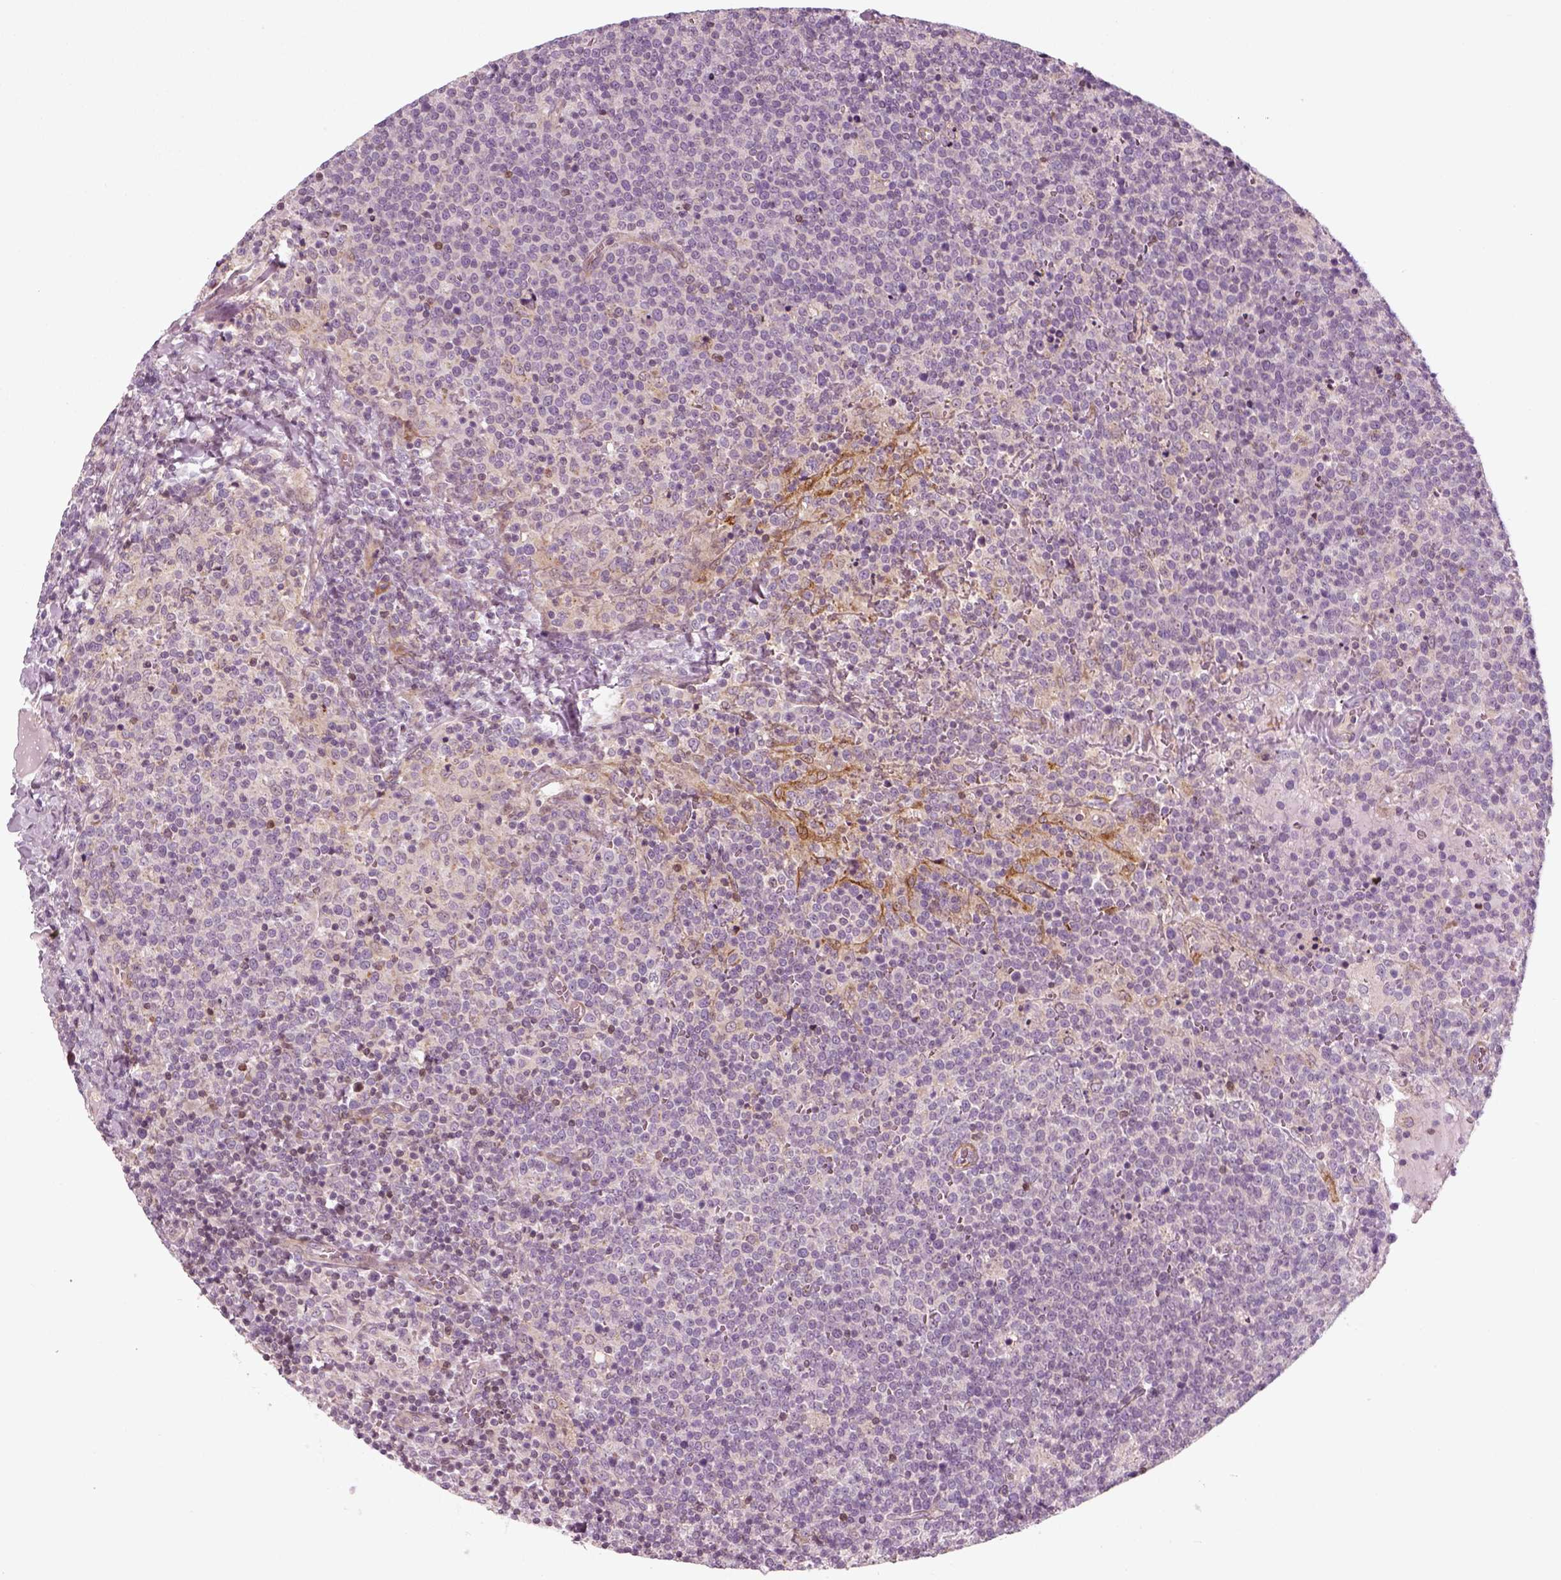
{"staining": {"intensity": "negative", "quantity": "none", "location": "none"}, "tissue": "lymphoma", "cell_type": "Tumor cells", "image_type": "cancer", "snomed": [{"axis": "morphology", "description": "Malignant lymphoma, non-Hodgkin's type, High grade"}, {"axis": "topography", "description": "Lymph node"}], "caption": "Lymphoma was stained to show a protein in brown. There is no significant expression in tumor cells. (DAB immunohistochemistry, high magnification).", "gene": "DNASE1L1", "patient": {"sex": "male", "age": 61}}